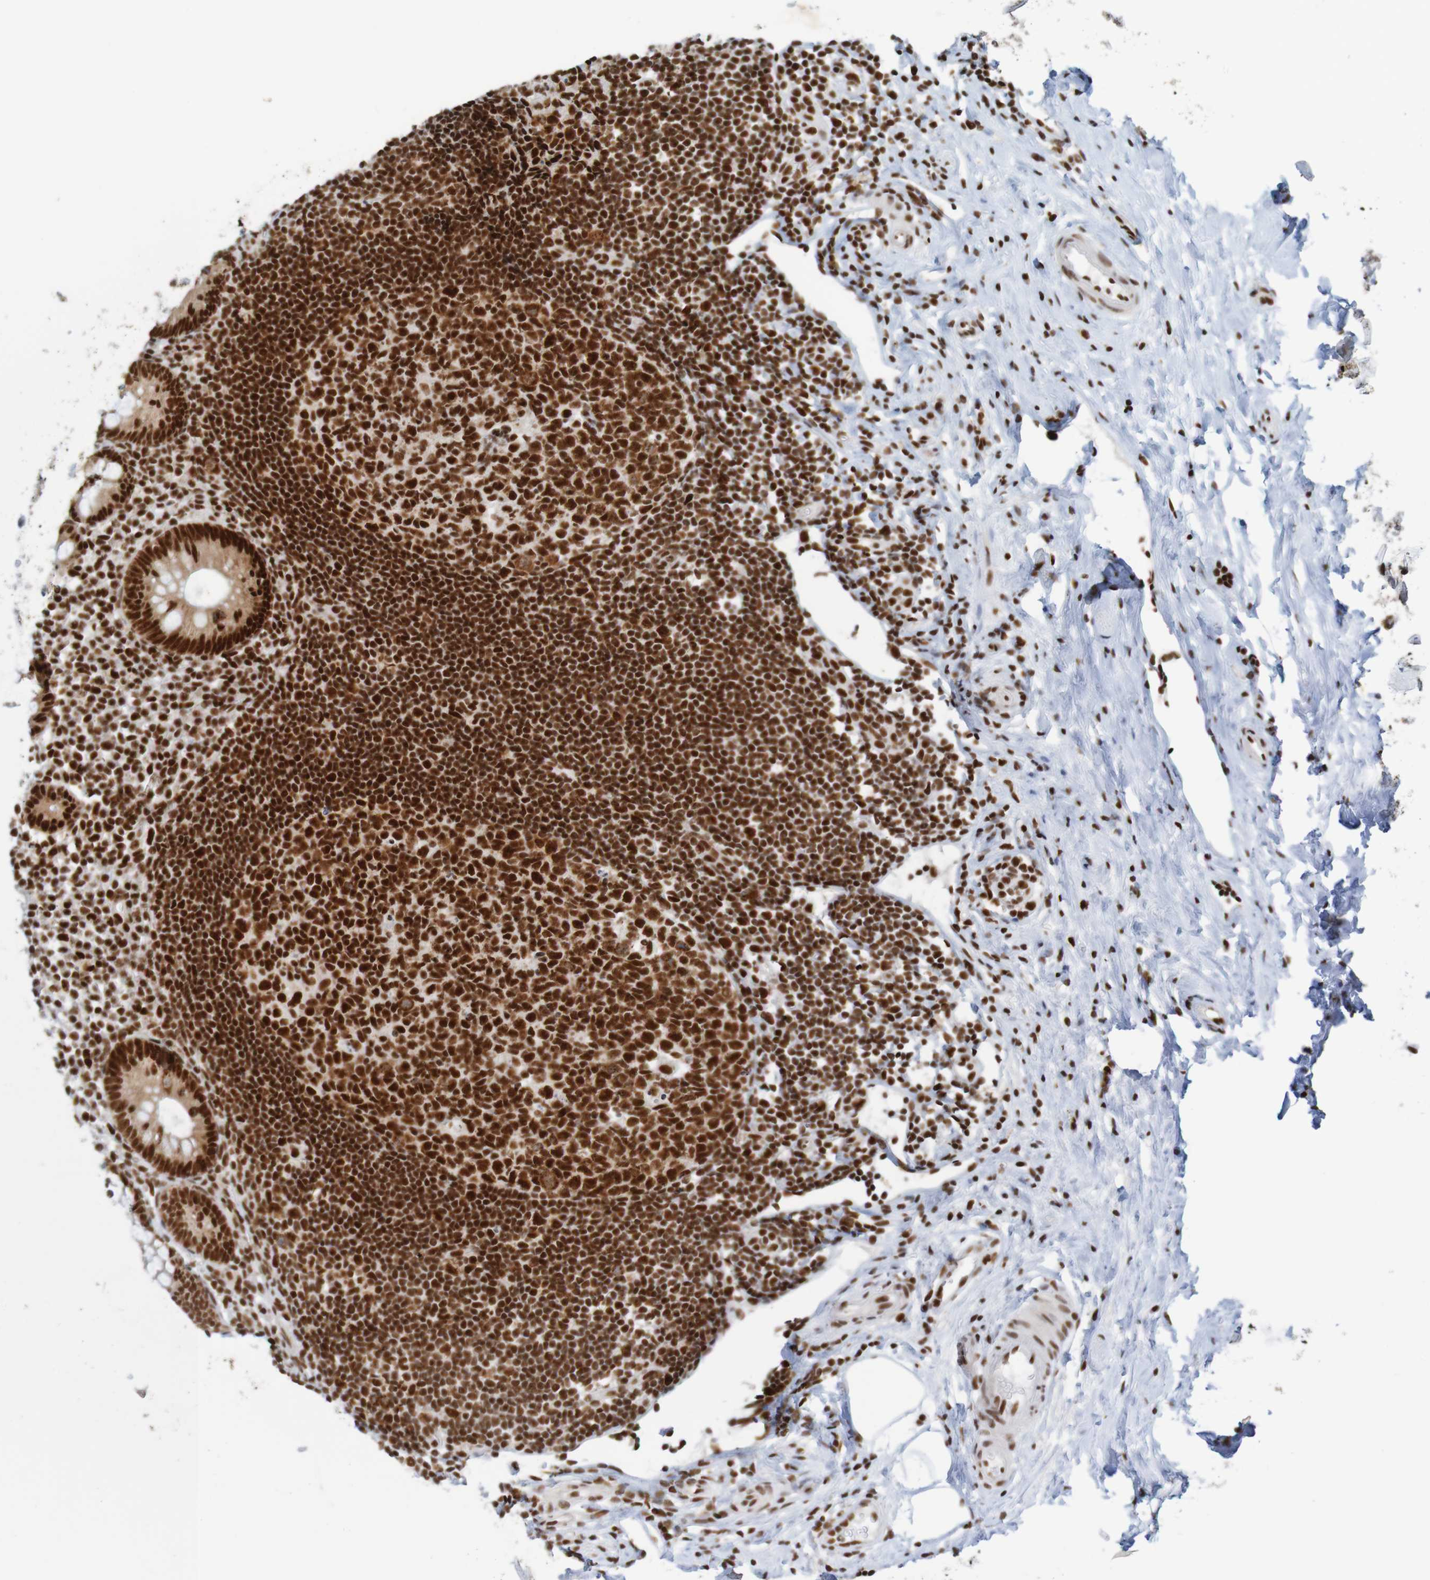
{"staining": {"intensity": "strong", "quantity": ">75%", "location": "nuclear"}, "tissue": "appendix", "cell_type": "Glandular cells", "image_type": "normal", "snomed": [{"axis": "morphology", "description": "Normal tissue, NOS"}, {"axis": "topography", "description": "Appendix"}], "caption": "A brown stain highlights strong nuclear expression of a protein in glandular cells of normal appendix.", "gene": "THRAP3", "patient": {"sex": "female", "age": 20}}